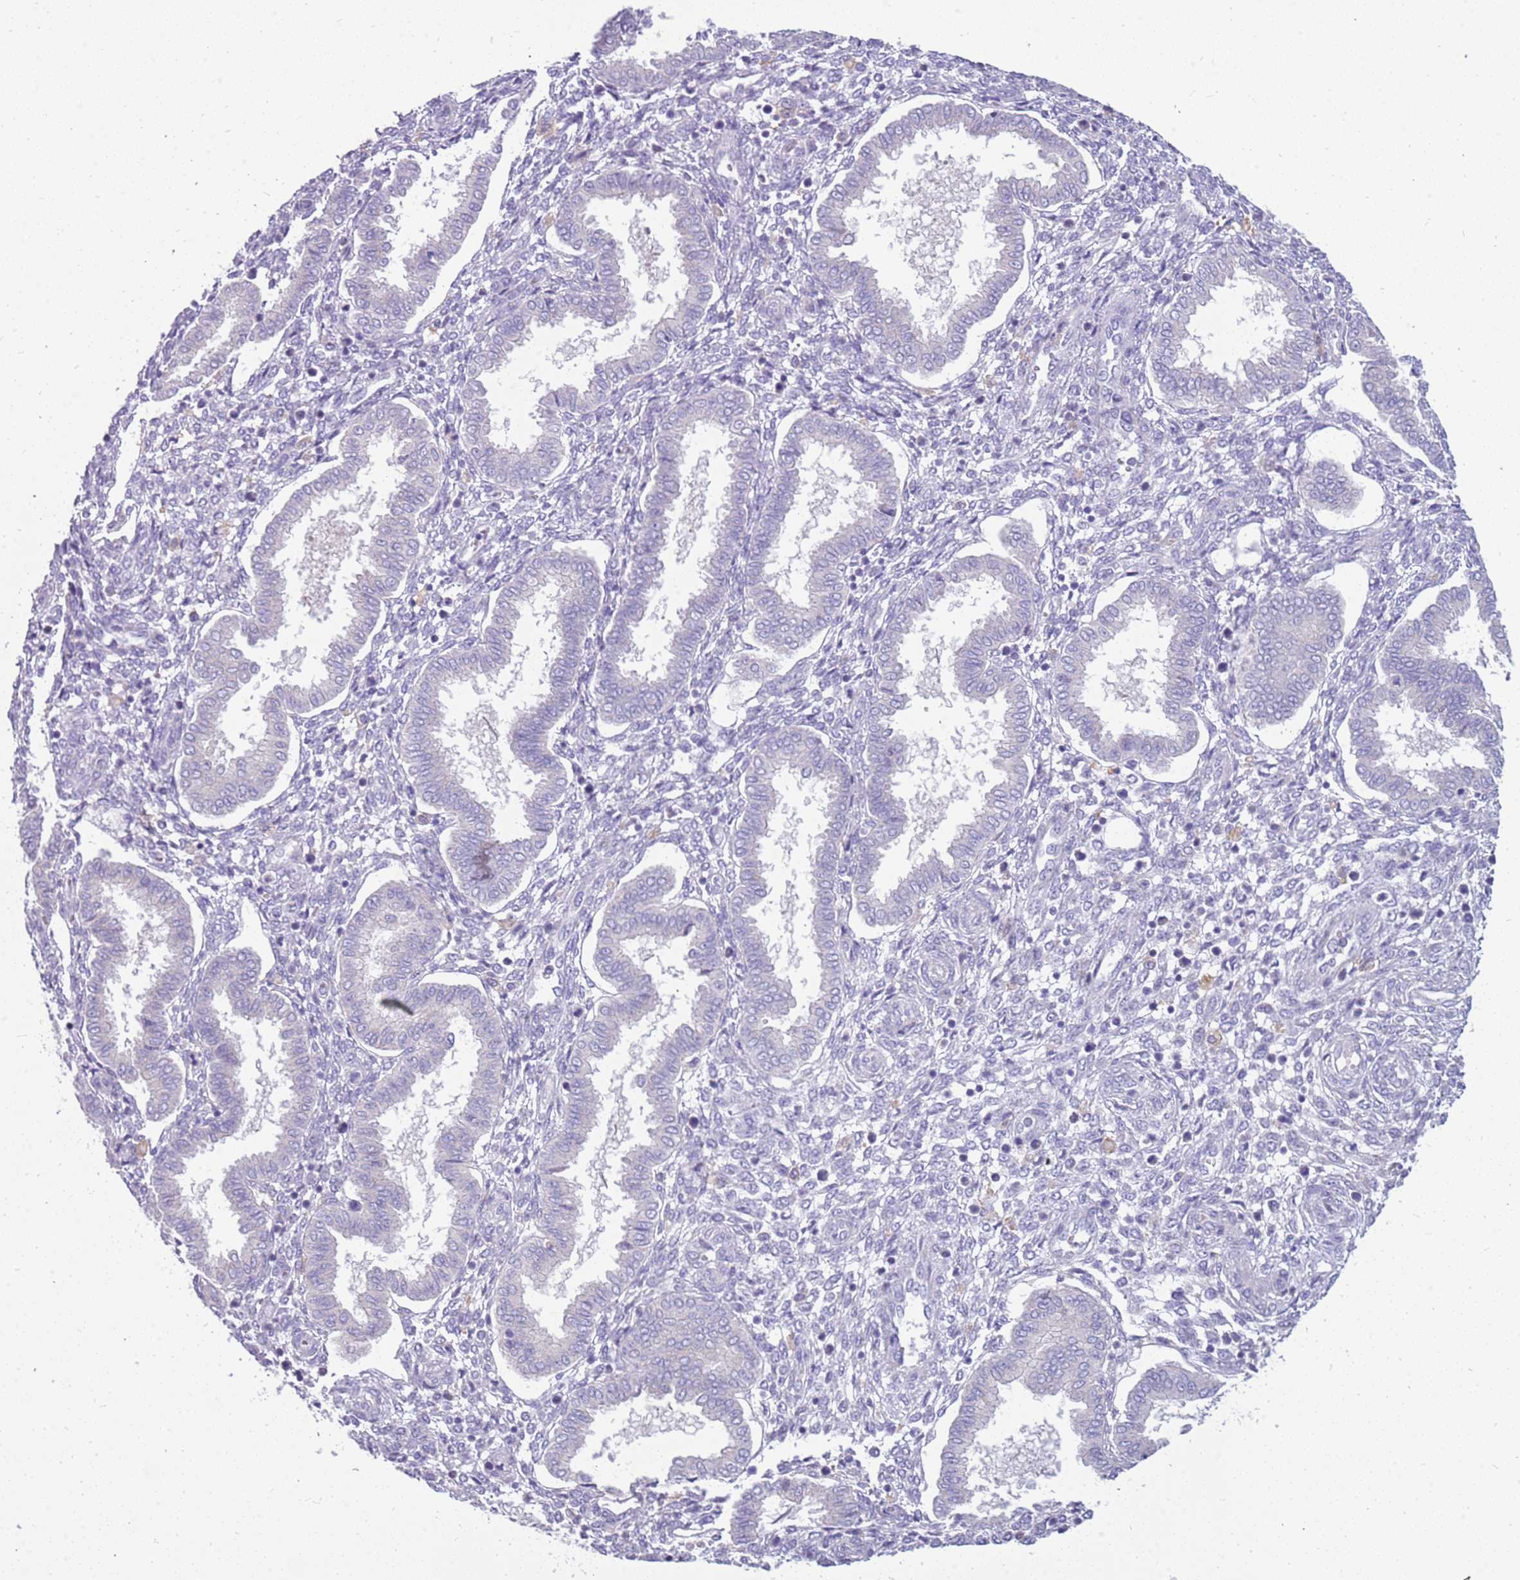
{"staining": {"intensity": "negative", "quantity": "none", "location": "none"}, "tissue": "endometrium", "cell_type": "Cells in endometrial stroma", "image_type": "normal", "snomed": [{"axis": "morphology", "description": "Normal tissue, NOS"}, {"axis": "topography", "description": "Endometrium"}], "caption": "Immunohistochemical staining of benign human endometrium demonstrates no significant staining in cells in endometrial stroma. Nuclei are stained in blue.", "gene": "RHCG", "patient": {"sex": "female", "age": 24}}